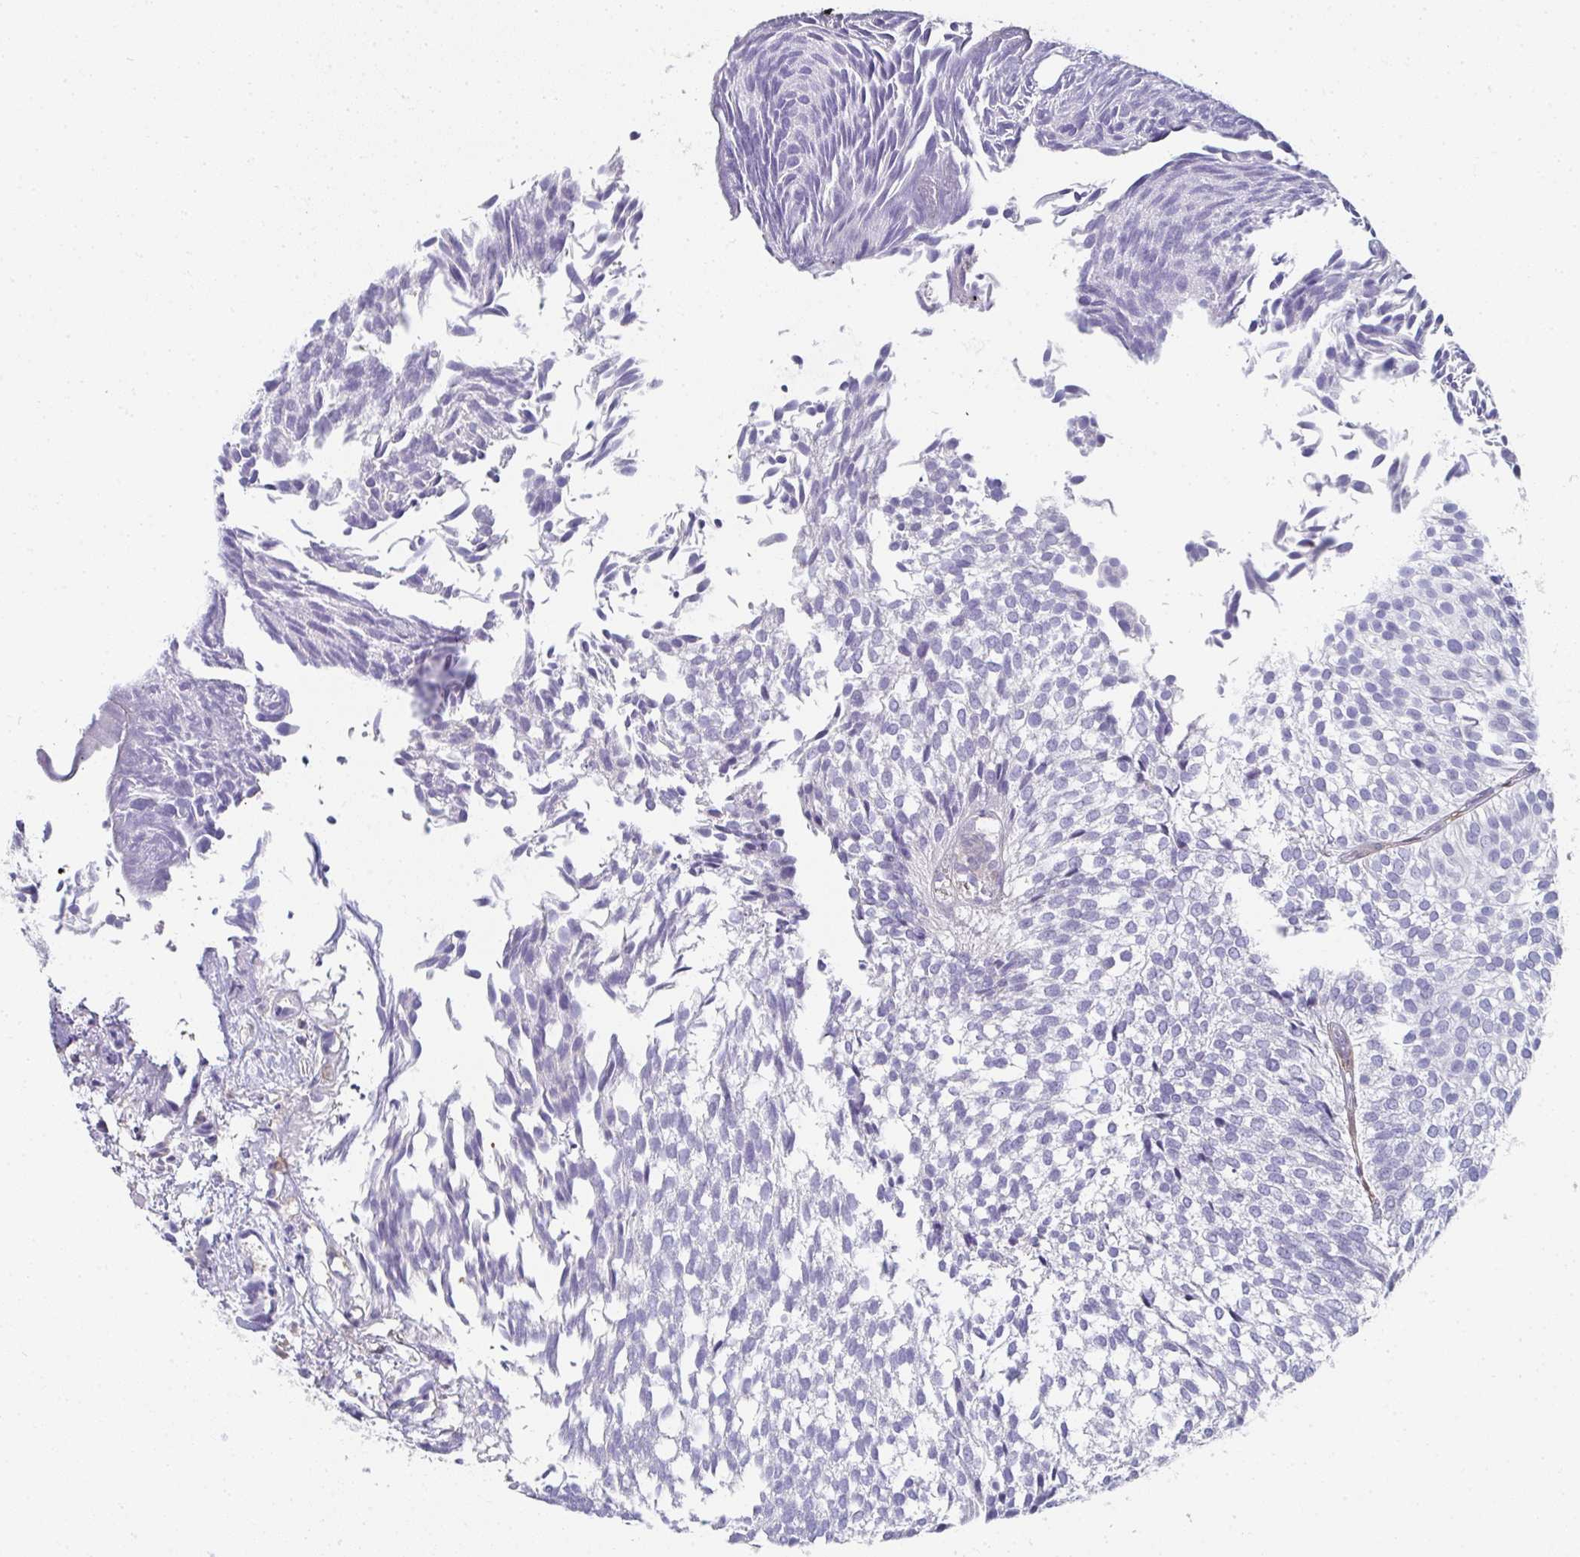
{"staining": {"intensity": "negative", "quantity": "none", "location": "none"}, "tissue": "urothelial cancer", "cell_type": "Tumor cells", "image_type": "cancer", "snomed": [{"axis": "morphology", "description": "Urothelial carcinoma, Low grade"}, {"axis": "topography", "description": "Urinary bladder"}], "caption": "Immunohistochemical staining of urothelial cancer demonstrates no significant positivity in tumor cells.", "gene": "RBP1", "patient": {"sex": "male", "age": 91}}